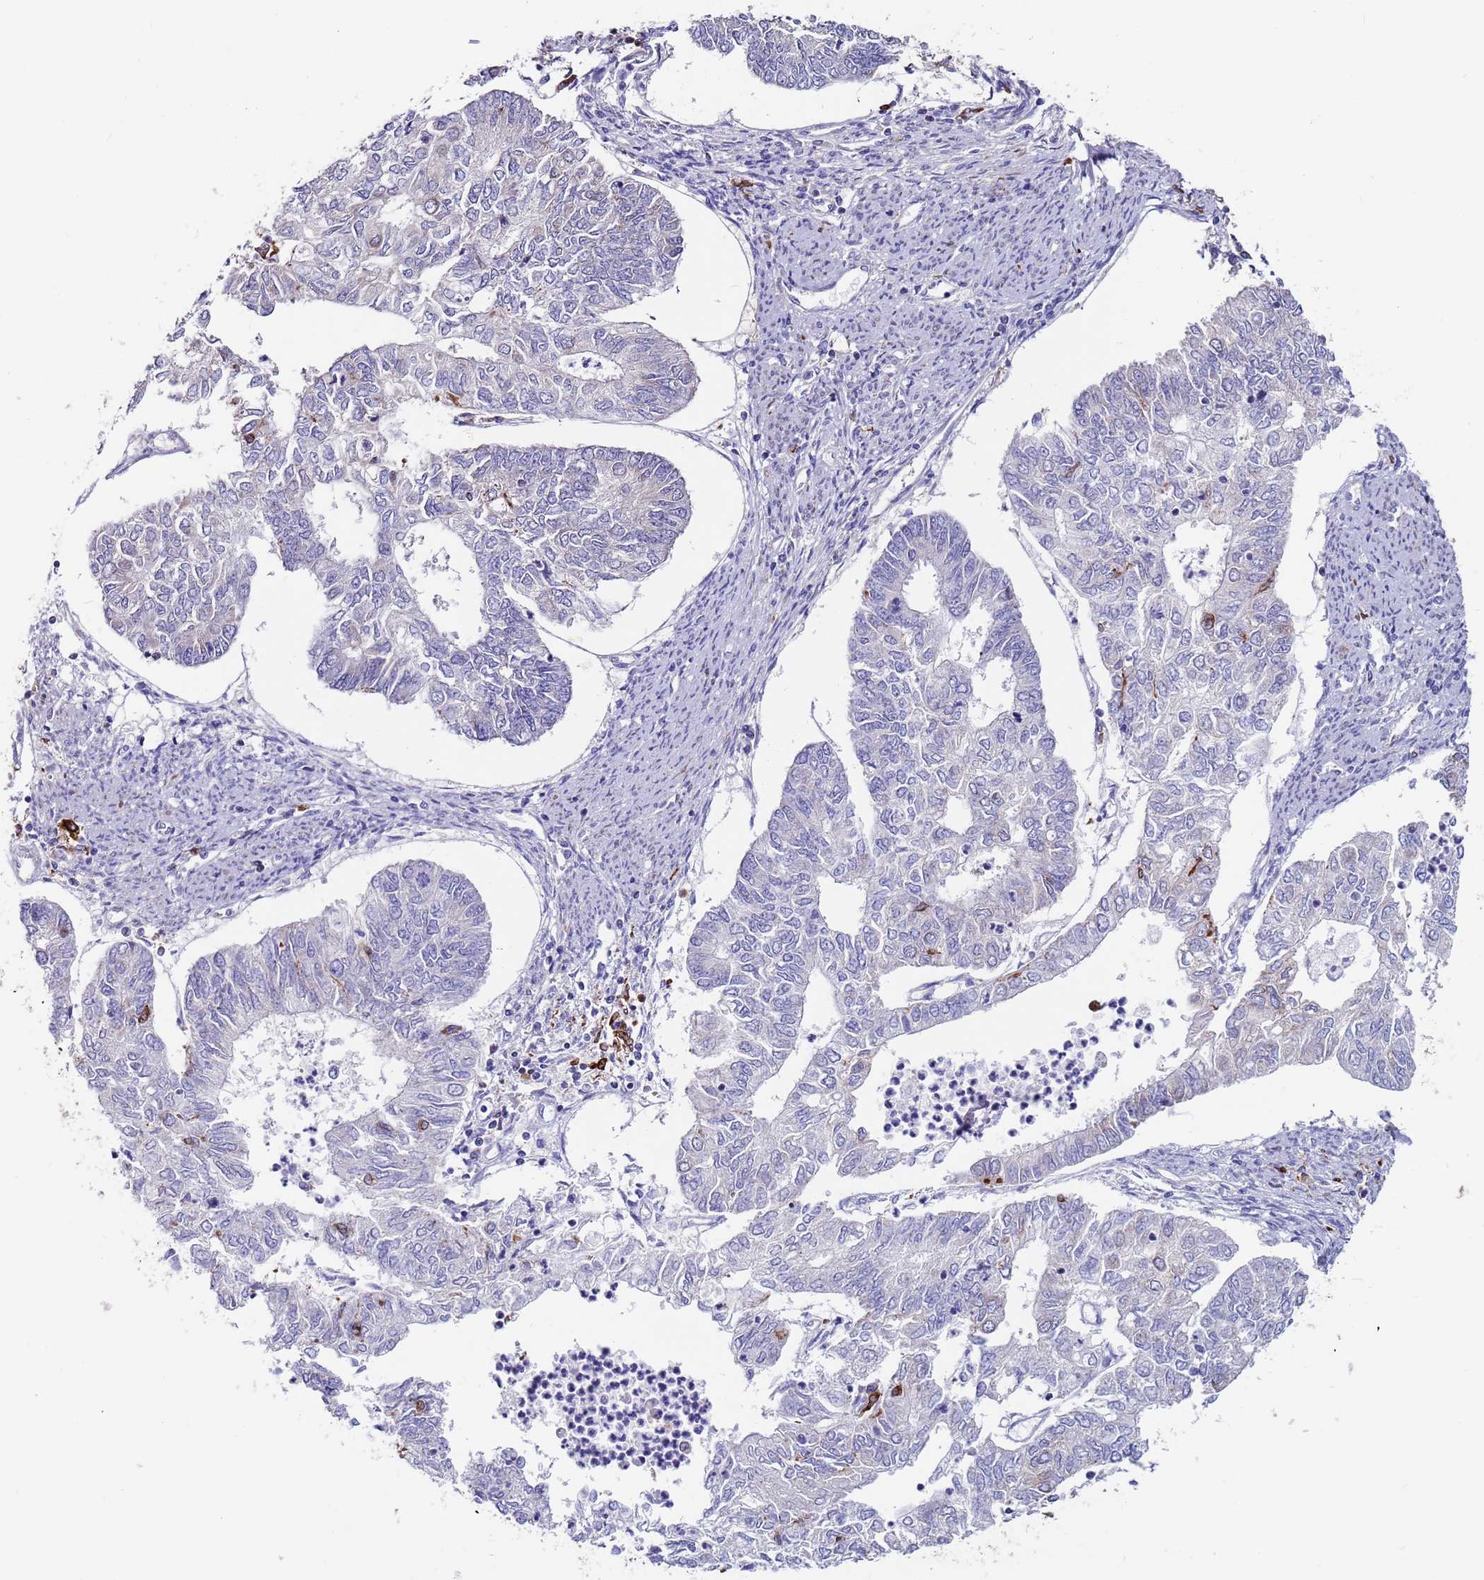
{"staining": {"intensity": "weak", "quantity": "<25%", "location": "cytoplasmic/membranous"}, "tissue": "endometrial cancer", "cell_type": "Tumor cells", "image_type": "cancer", "snomed": [{"axis": "morphology", "description": "Adenocarcinoma, NOS"}, {"axis": "topography", "description": "Endometrium"}], "caption": "Tumor cells are negative for brown protein staining in adenocarcinoma (endometrial).", "gene": "GREB1L", "patient": {"sex": "female", "age": 68}}